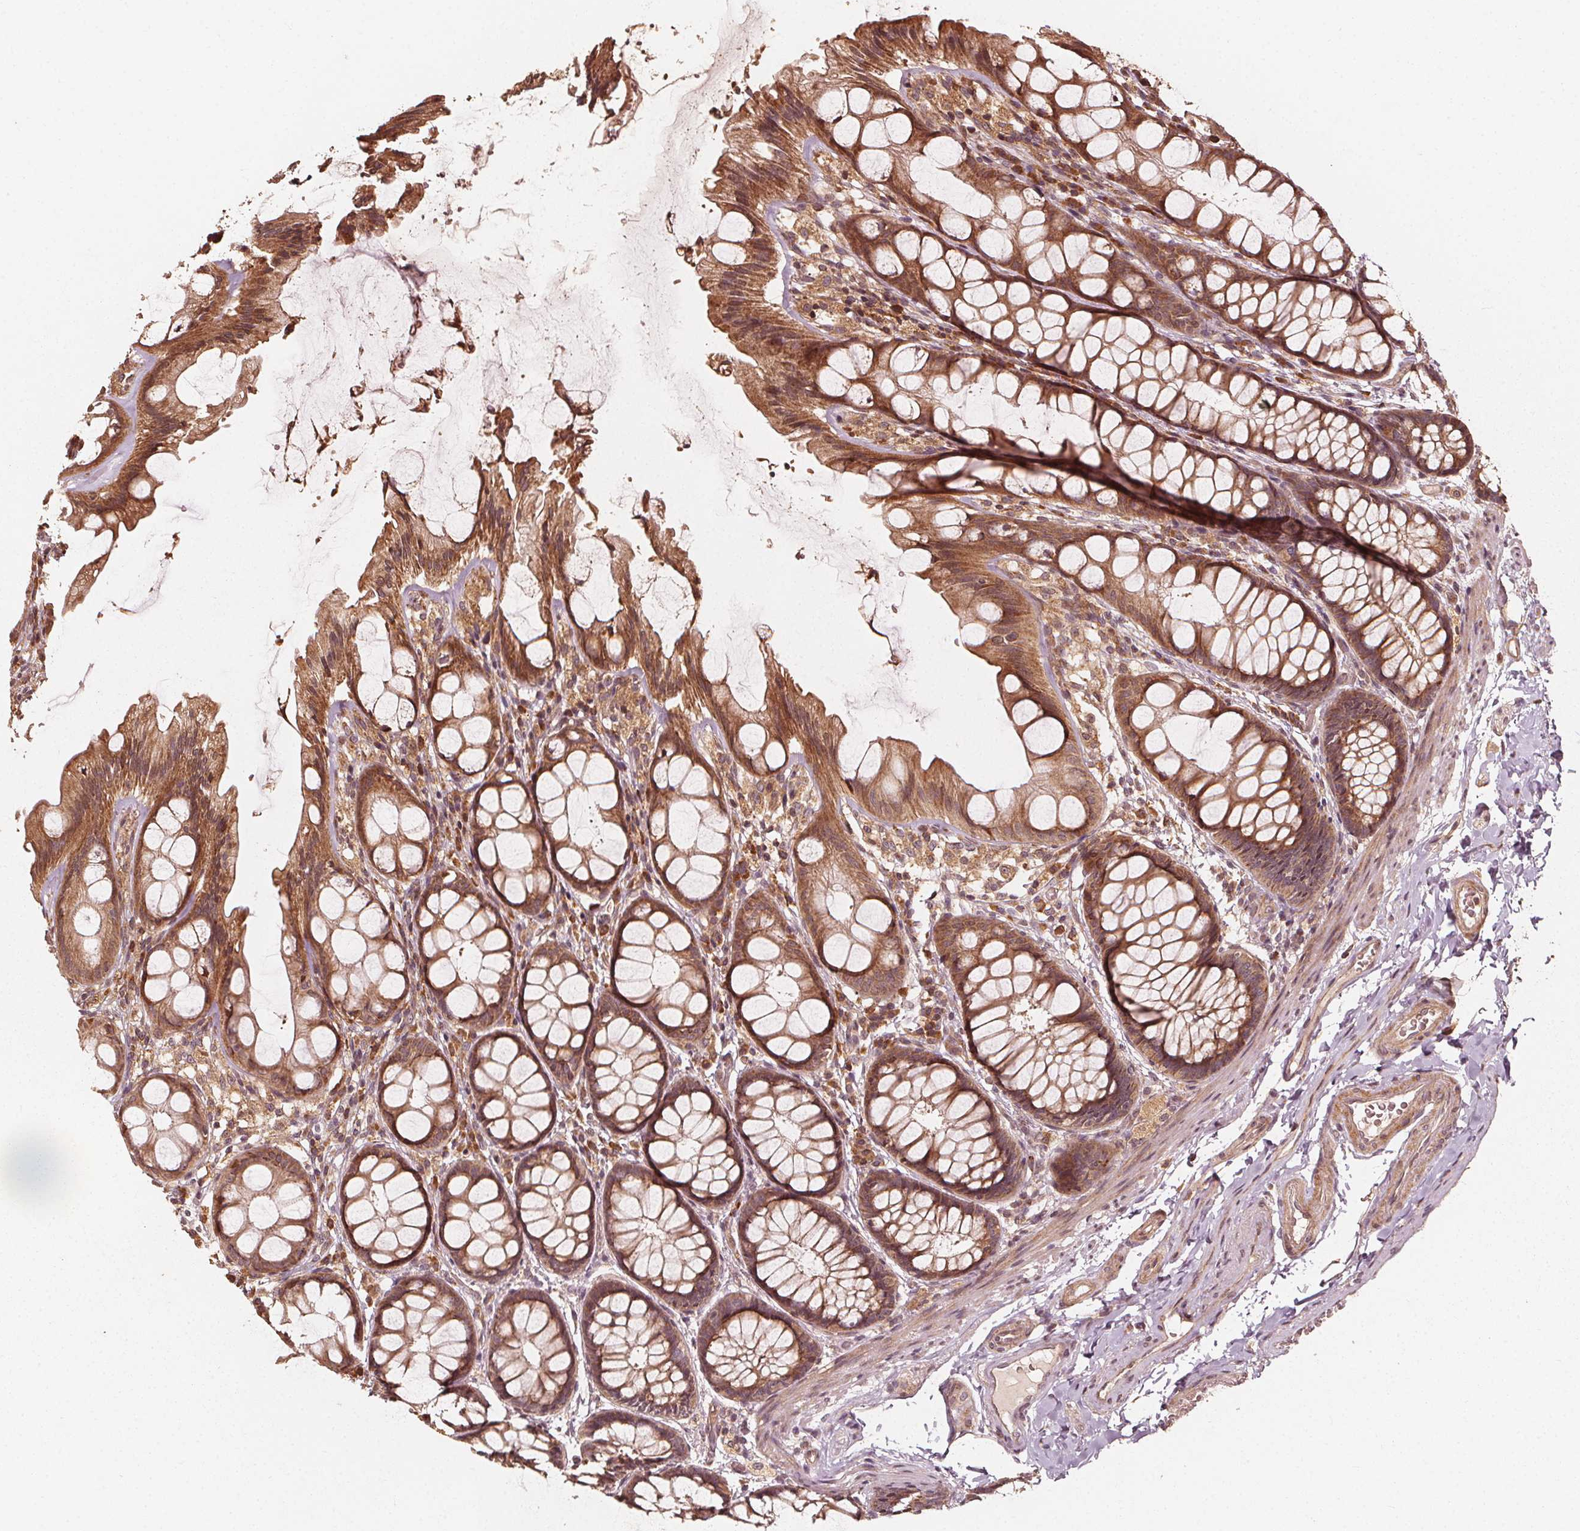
{"staining": {"intensity": "weak", "quantity": ">75%", "location": "cytoplasmic/membranous,nuclear"}, "tissue": "colon", "cell_type": "Endothelial cells", "image_type": "normal", "snomed": [{"axis": "morphology", "description": "Normal tissue, NOS"}, {"axis": "topography", "description": "Colon"}], "caption": "About >75% of endothelial cells in benign colon display weak cytoplasmic/membranous,nuclear protein staining as visualized by brown immunohistochemical staining.", "gene": "NPC1", "patient": {"sex": "male", "age": 47}}